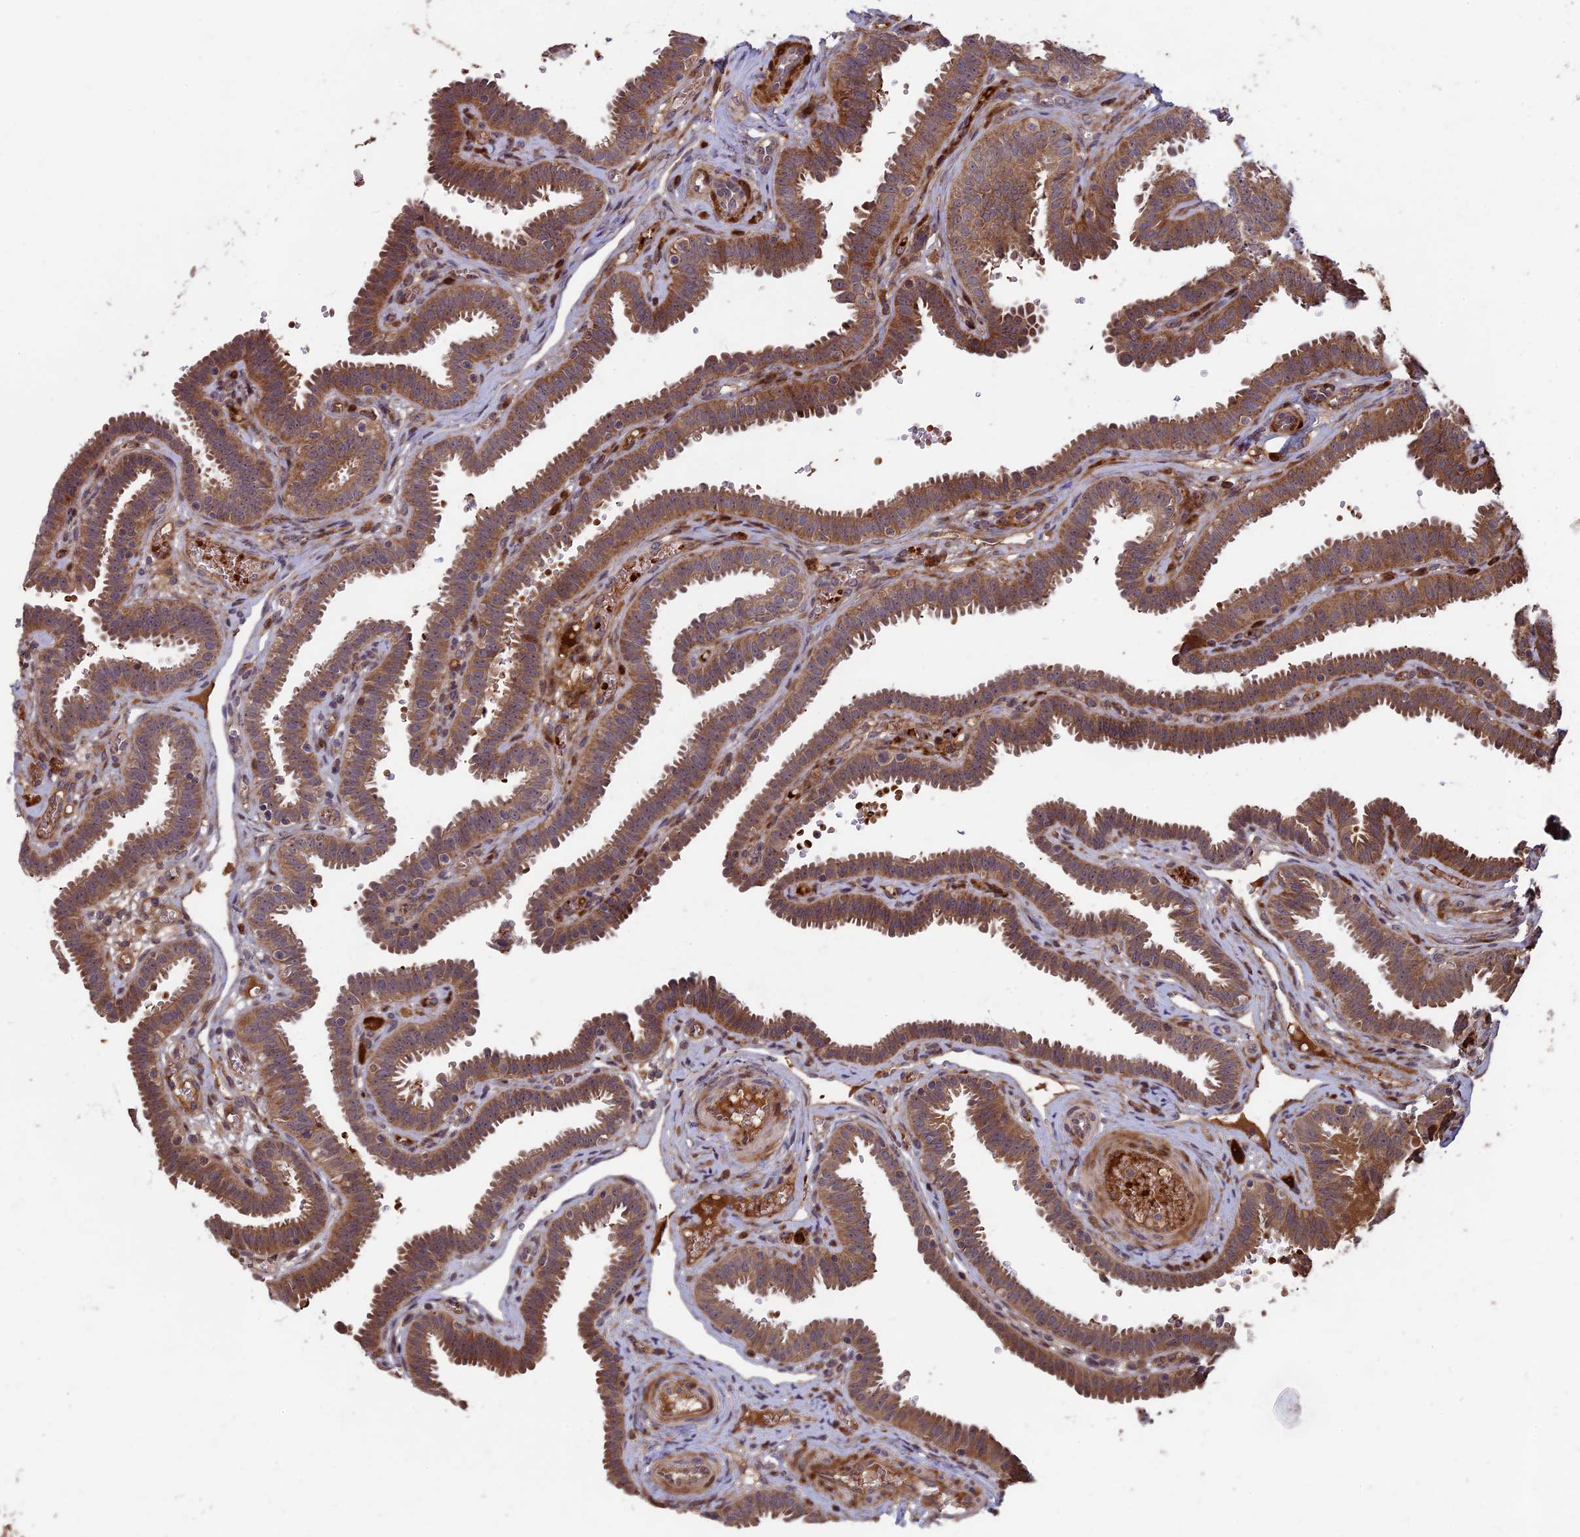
{"staining": {"intensity": "moderate", "quantity": ">75%", "location": "cytoplasmic/membranous"}, "tissue": "fallopian tube", "cell_type": "Glandular cells", "image_type": "normal", "snomed": [{"axis": "morphology", "description": "Normal tissue, NOS"}, {"axis": "topography", "description": "Fallopian tube"}], "caption": "Glandular cells display medium levels of moderate cytoplasmic/membranous staining in approximately >75% of cells in normal human fallopian tube. (DAB (3,3'-diaminobenzidine) IHC, brown staining for protein, blue staining for nuclei).", "gene": "RCCD1", "patient": {"sex": "female", "age": 37}}